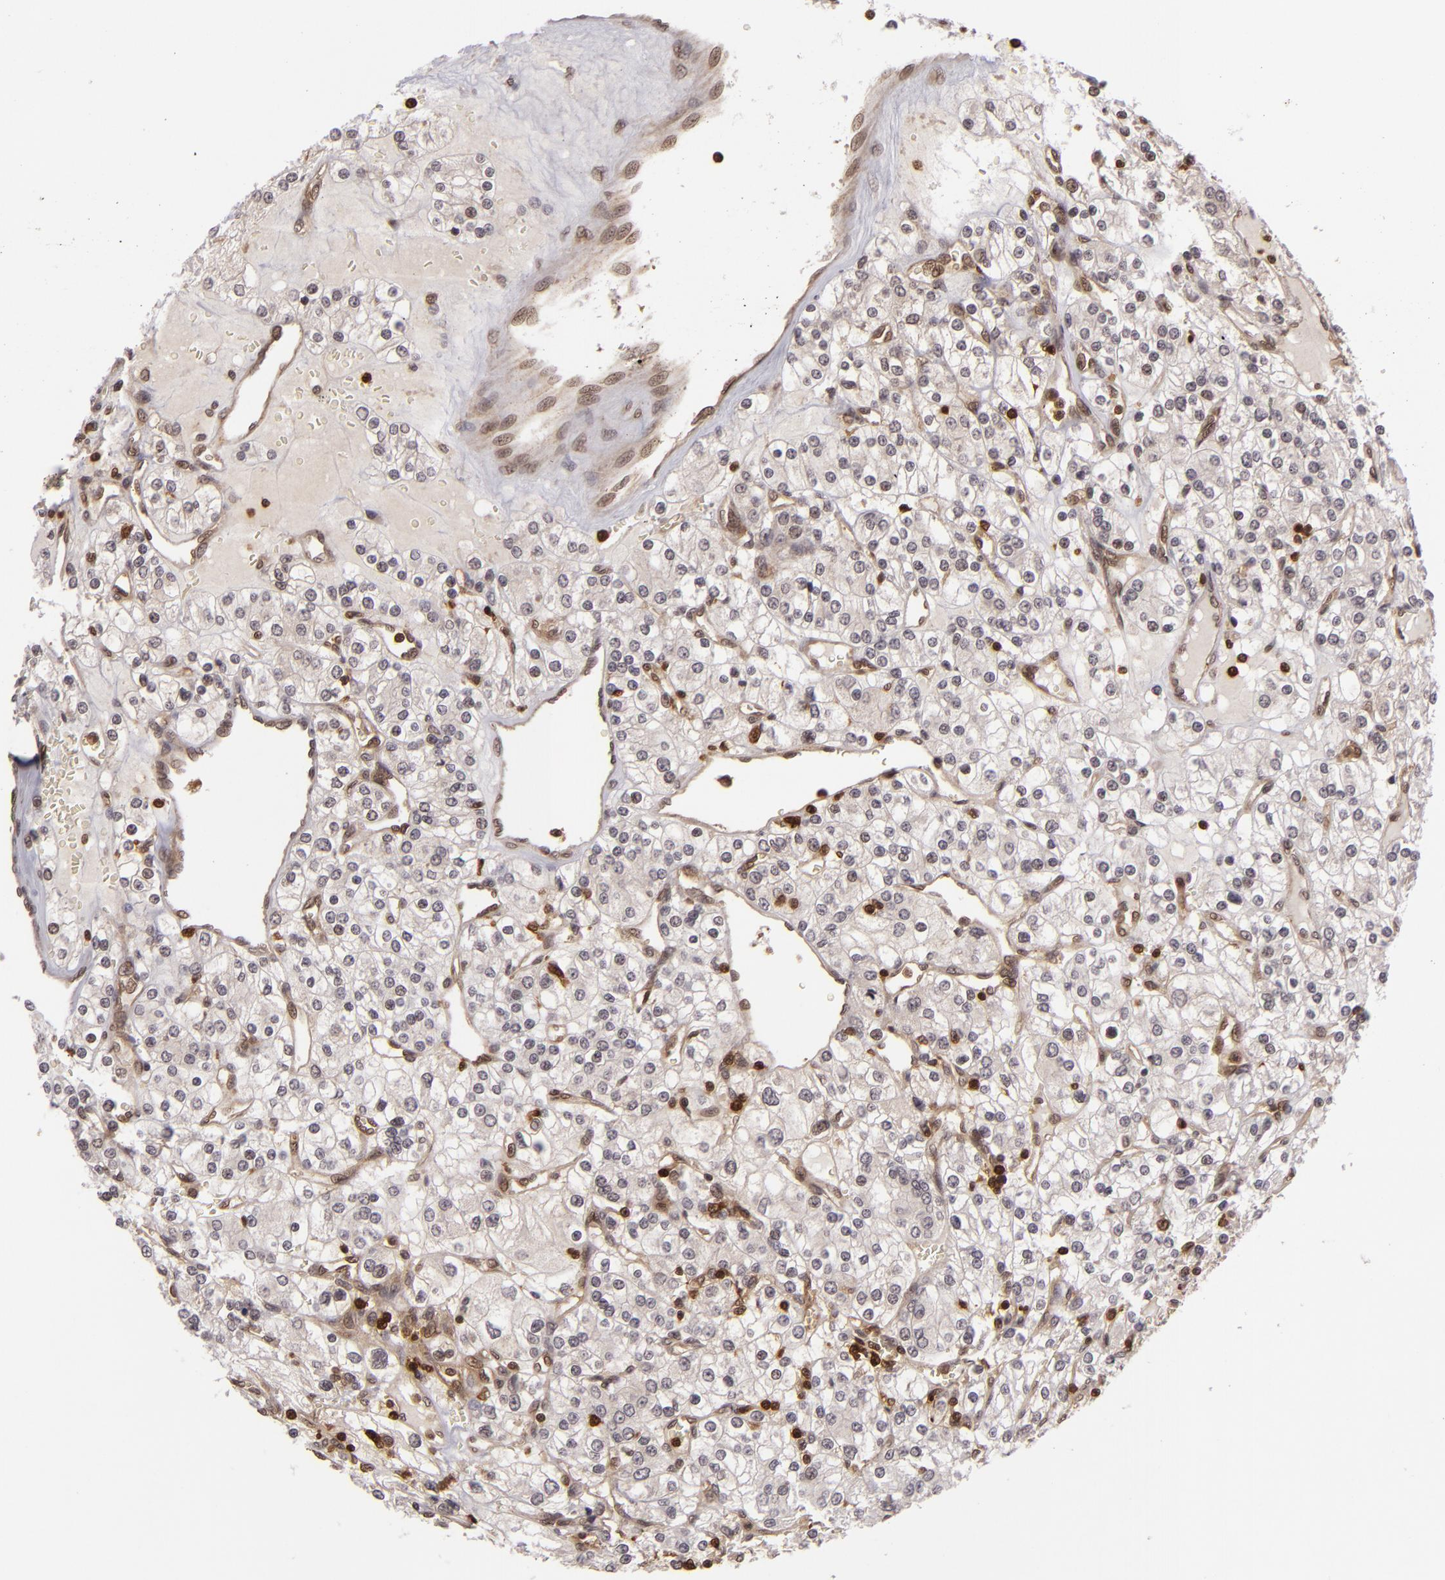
{"staining": {"intensity": "moderate", "quantity": "25%-75%", "location": "nuclear"}, "tissue": "renal cancer", "cell_type": "Tumor cells", "image_type": "cancer", "snomed": [{"axis": "morphology", "description": "Adenocarcinoma, NOS"}, {"axis": "topography", "description": "Kidney"}], "caption": "The micrograph shows a brown stain indicating the presence of a protein in the nuclear of tumor cells in renal cancer. The protein of interest is stained brown, and the nuclei are stained in blue (DAB IHC with brightfield microscopy, high magnification).", "gene": "ZBTB33", "patient": {"sex": "female", "age": 62}}